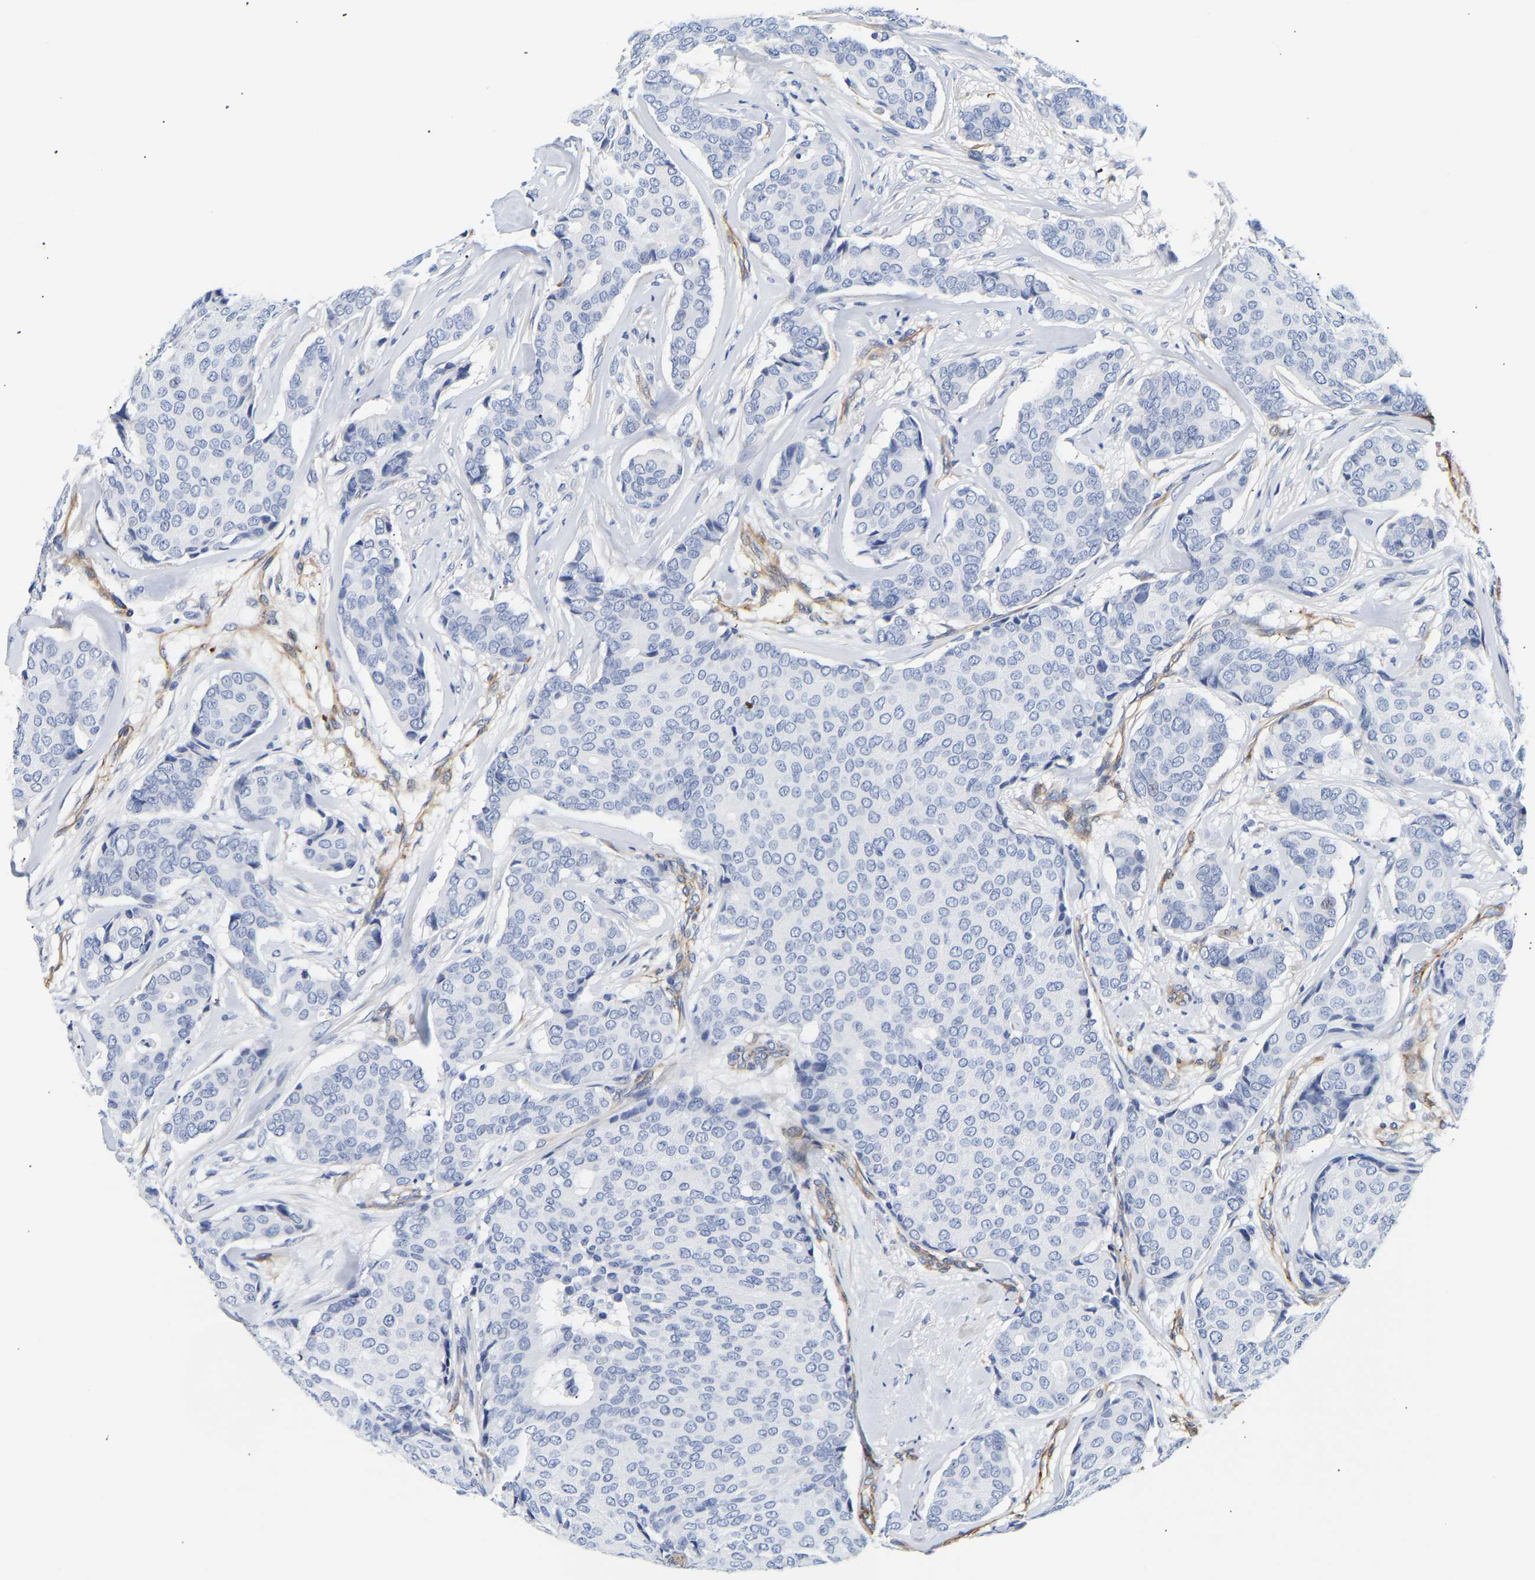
{"staining": {"intensity": "negative", "quantity": "none", "location": "none"}, "tissue": "breast cancer", "cell_type": "Tumor cells", "image_type": "cancer", "snomed": [{"axis": "morphology", "description": "Duct carcinoma"}, {"axis": "topography", "description": "Breast"}], "caption": "Image shows no significant protein expression in tumor cells of breast cancer.", "gene": "IGFBP7", "patient": {"sex": "female", "age": 75}}